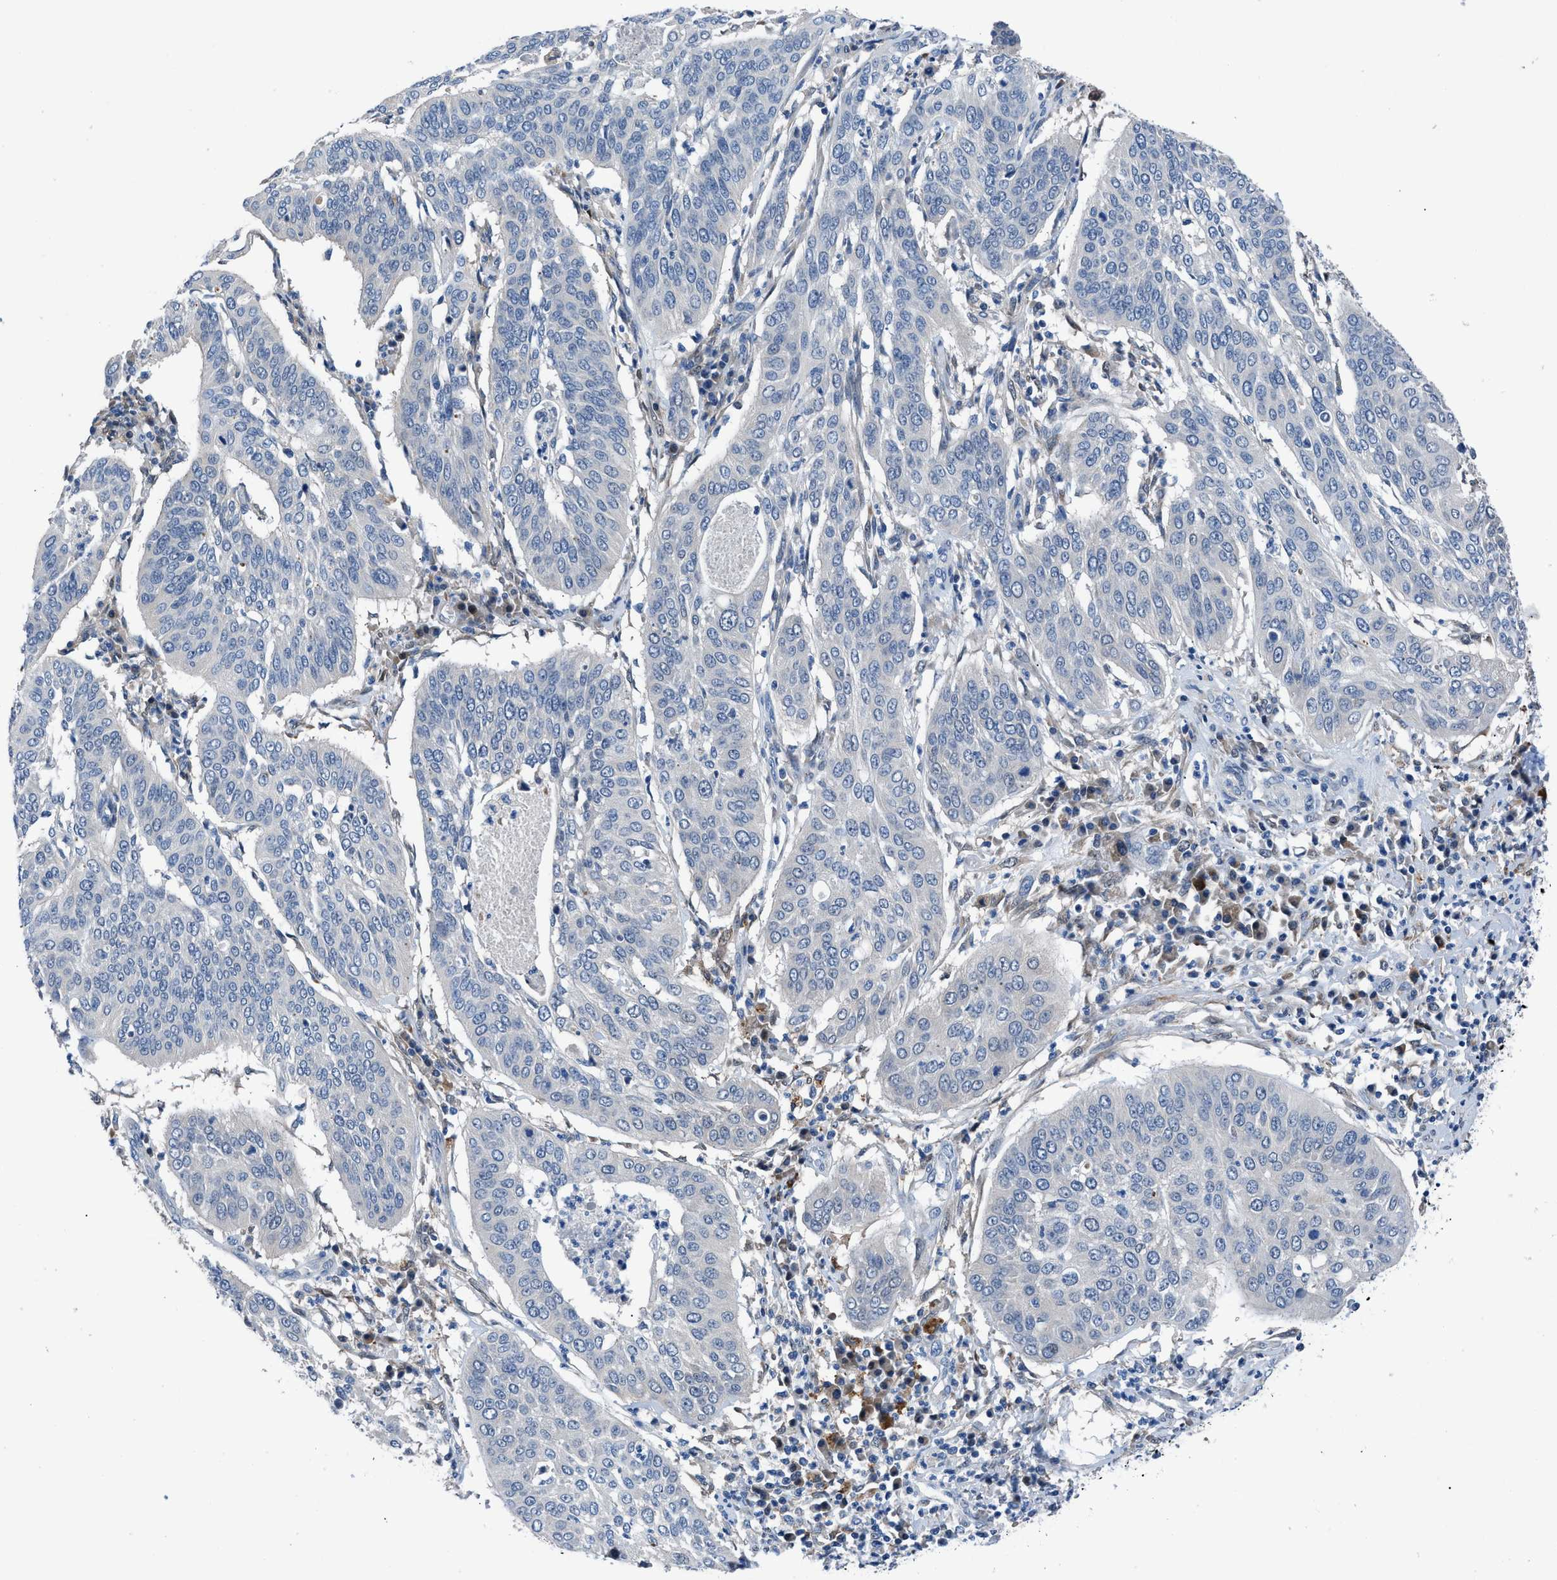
{"staining": {"intensity": "negative", "quantity": "none", "location": "none"}, "tissue": "cervical cancer", "cell_type": "Tumor cells", "image_type": "cancer", "snomed": [{"axis": "morphology", "description": "Normal tissue, NOS"}, {"axis": "morphology", "description": "Squamous cell carcinoma, NOS"}, {"axis": "topography", "description": "Cervix"}], "caption": "The immunohistochemistry (IHC) image has no significant staining in tumor cells of squamous cell carcinoma (cervical) tissue.", "gene": "UAP1", "patient": {"sex": "female", "age": 39}}